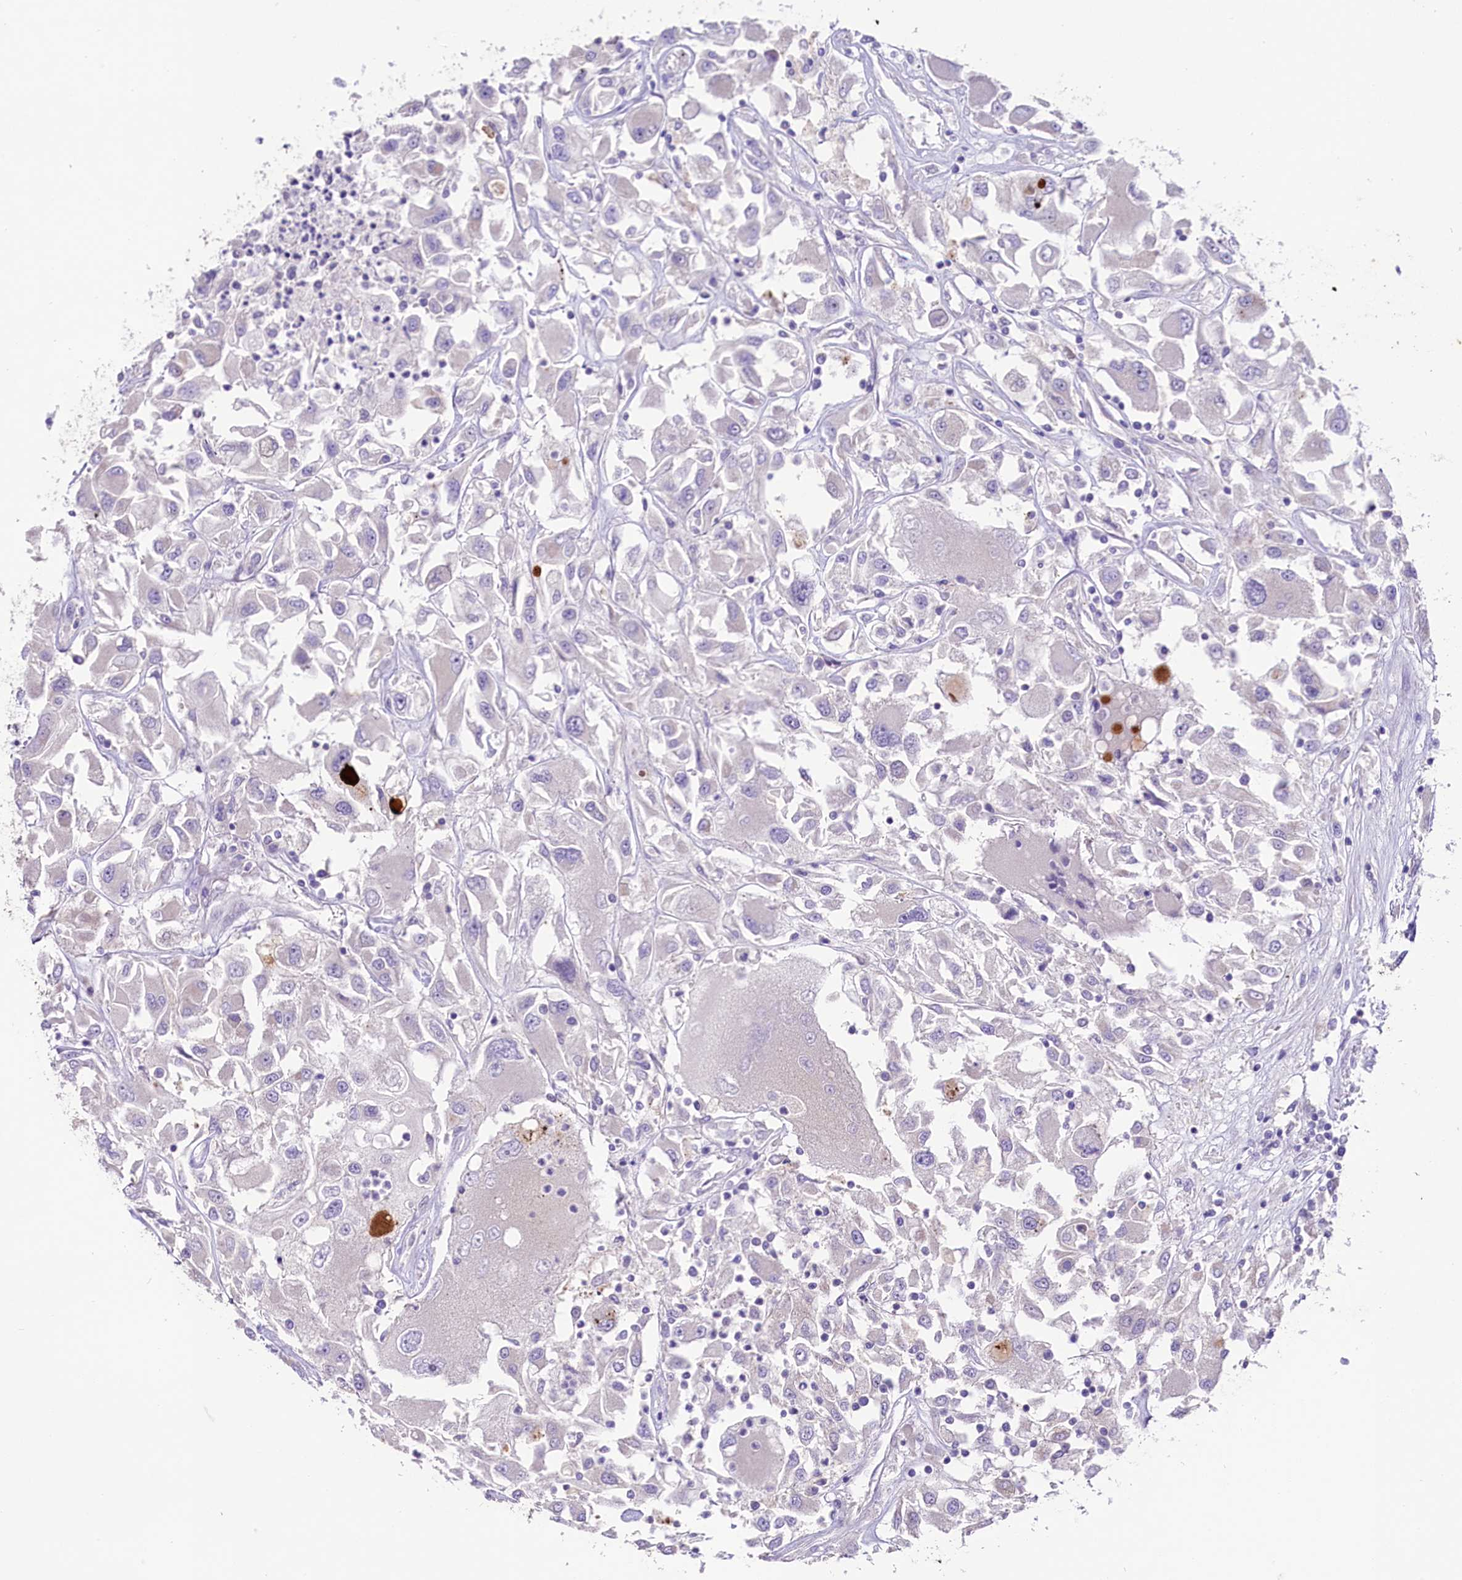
{"staining": {"intensity": "negative", "quantity": "none", "location": "none"}, "tissue": "renal cancer", "cell_type": "Tumor cells", "image_type": "cancer", "snomed": [{"axis": "morphology", "description": "Adenocarcinoma, NOS"}, {"axis": "topography", "description": "Kidney"}], "caption": "A photomicrograph of human adenocarcinoma (renal) is negative for staining in tumor cells. Brightfield microscopy of IHC stained with DAB (brown) and hematoxylin (blue), captured at high magnification.", "gene": "CD99L2", "patient": {"sex": "female", "age": 52}}